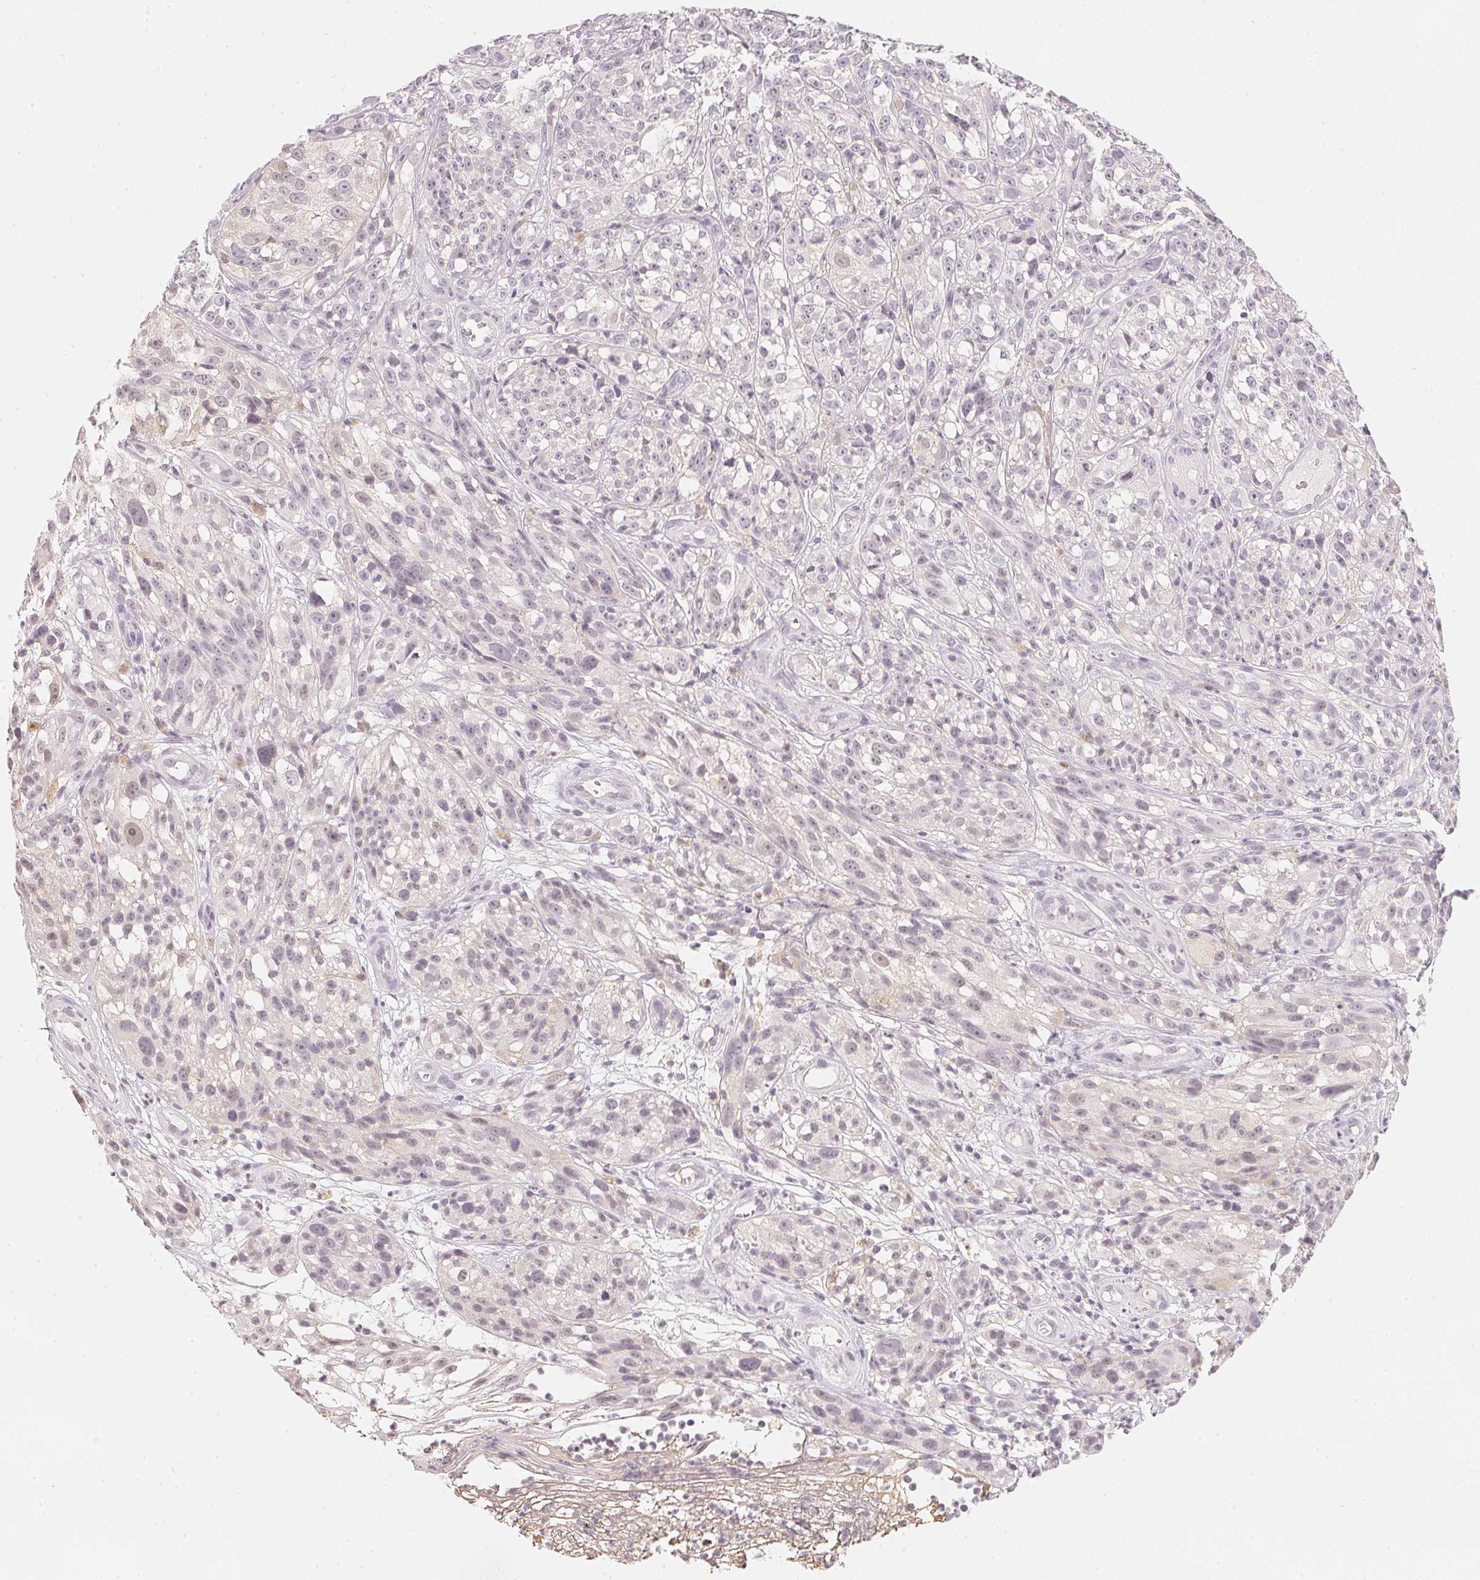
{"staining": {"intensity": "negative", "quantity": "none", "location": "none"}, "tissue": "melanoma", "cell_type": "Tumor cells", "image_type": "cancer", "snomed": [{"axis": "morphology", "description": "Malignant melanoma, NOS"}, {"axis": "topography", "description": "Skin"}], "caption": "High power microscopy micrograph of an IHC micrograph of melanoma, revealing no significant positivity in tumor cells.", "gene": "CFAP276", "patient": {"sex": "female", "age": 85}}